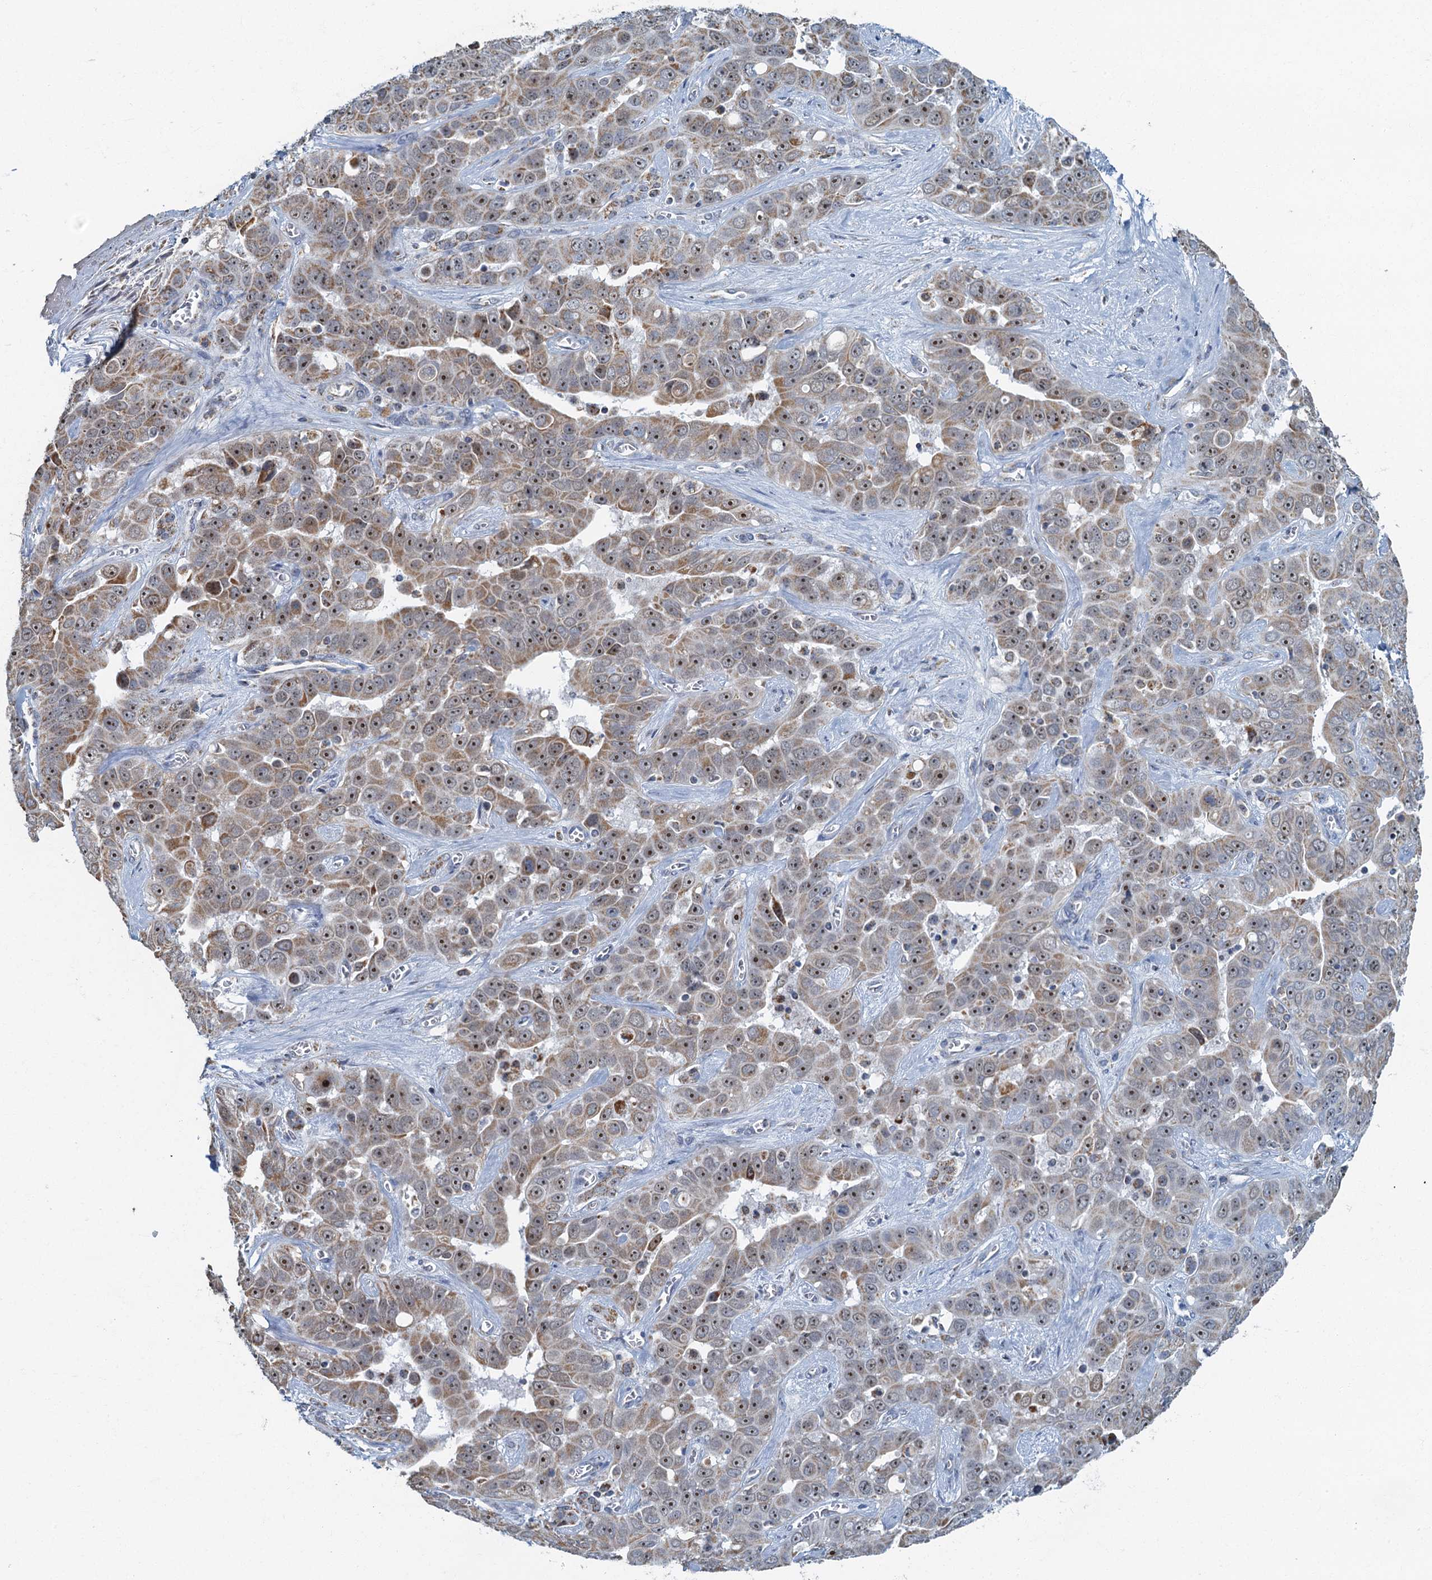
{"staining": {"intensity": "moderate", "quantity": "25%-75%", "location": "cytoplasmic/membranous,nuclear"}, "tissue": "liver cancer", "cell_type": "Tumor cells", "image_type": "cancer", "snomed": [{"axis": "morphology", "description": "Cholangiocarcinoma"}, {"axis": "topography", "description": "Liver"}], "caption": "A brown stain labels moderate cytoplasmic/membranous and nuclear expression of a protein in human cholangiocarcinoma (liver) tumor cells.", "gene": "RAD9B", "patient": {"sex": "female", "age": 52}}